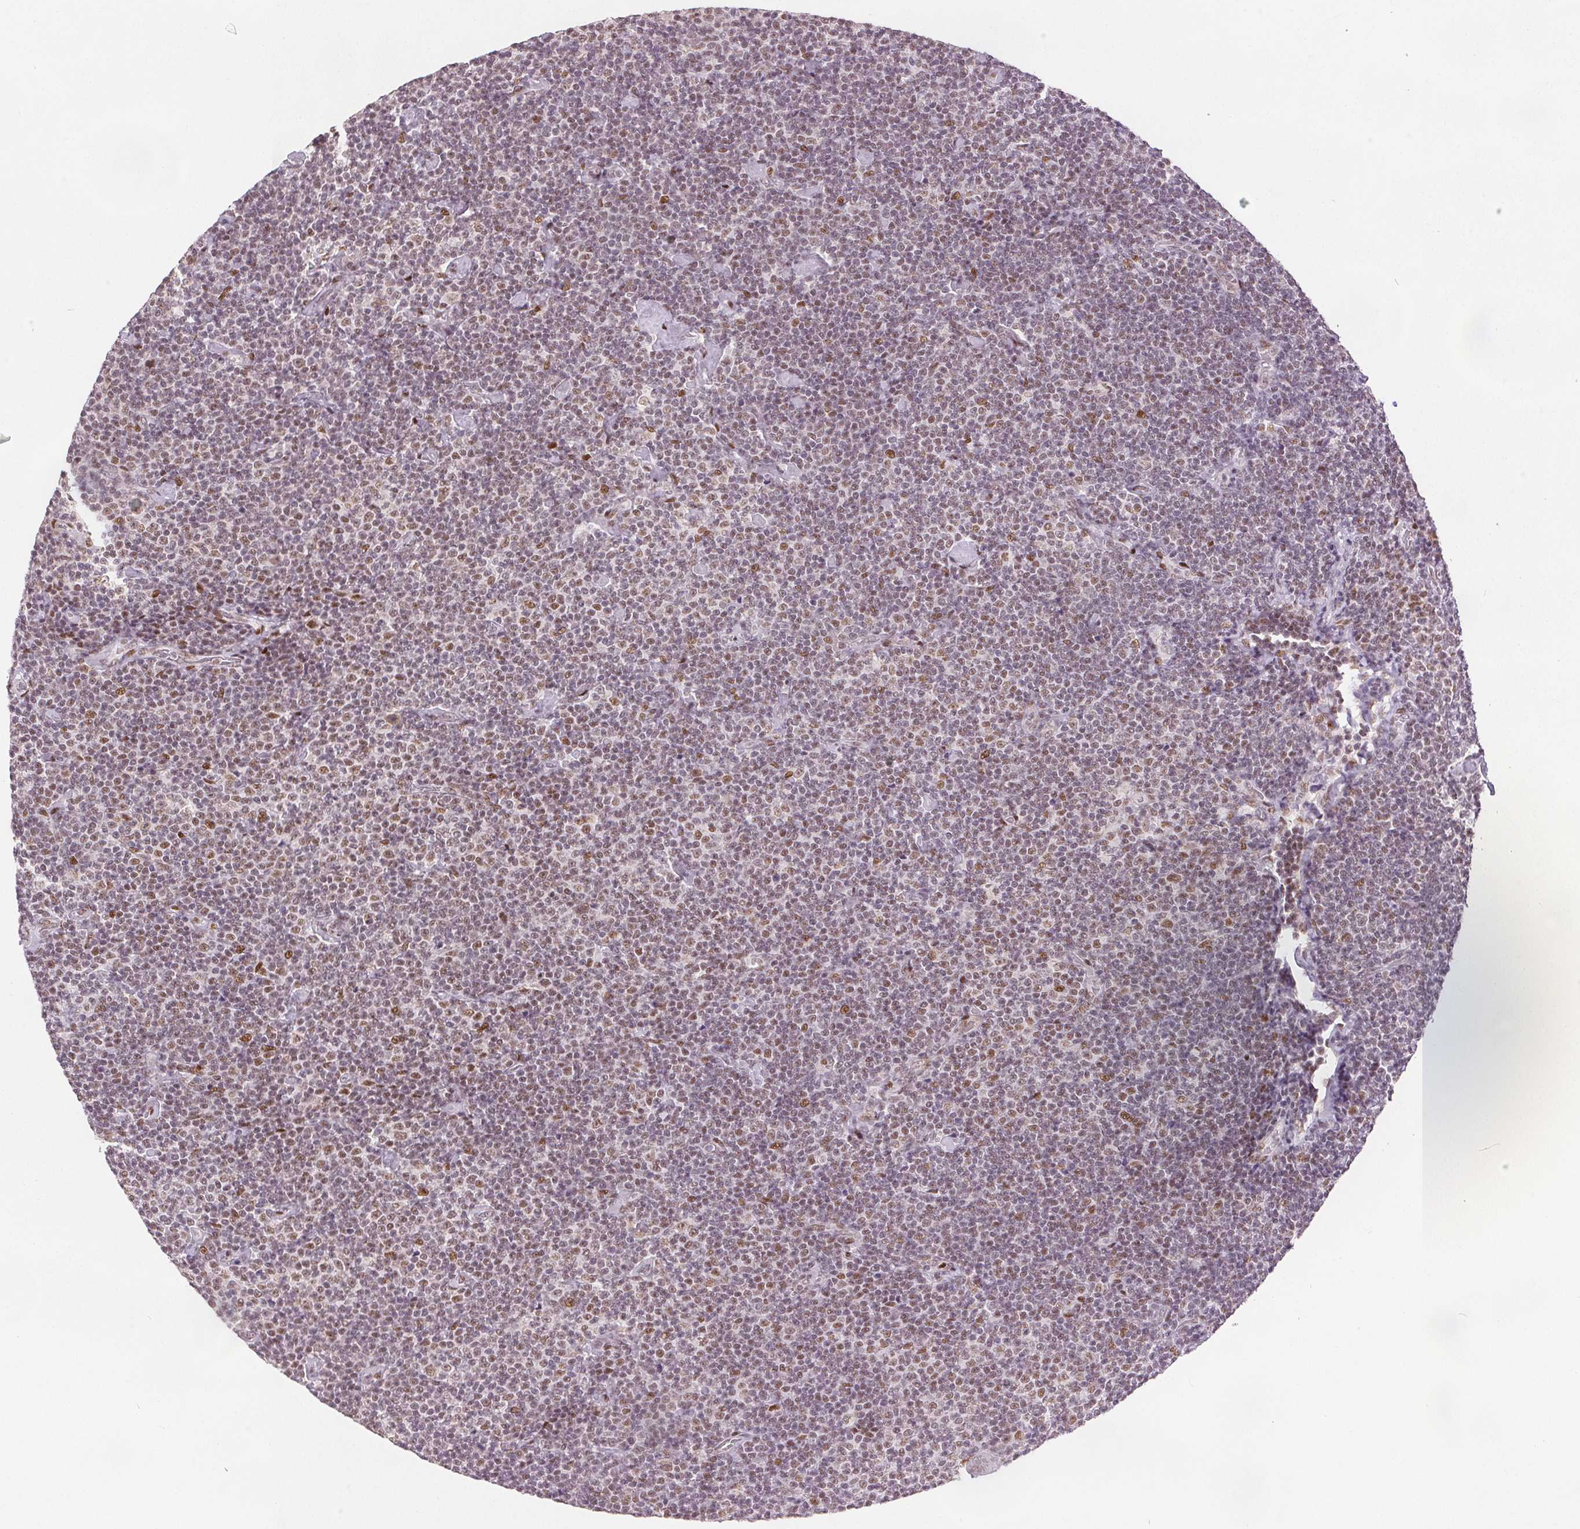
{"staining": {"intensity": "moderate", "quantity": ">75%", "location": "nuclear"}, "tissue": "lymphoma", "cell_type": "Tumor cells", "image_type": "cancer", "snomed": [{"axis": "morphology", "description": "Malignant lymphoma, non-Hodgkin's type, Low grade"}, {"axis": "topography", "description": "Lymph node"}], "caption": "This micrograph exhibits IHC staining of human low-grade malignant lymphoma, non-Hodgkin's type, with medium moderate nuclear positivity in approximately >75% of tumor cells.", "gene": "ZNF703", "patient": {"sex": "male", "age": 81}}